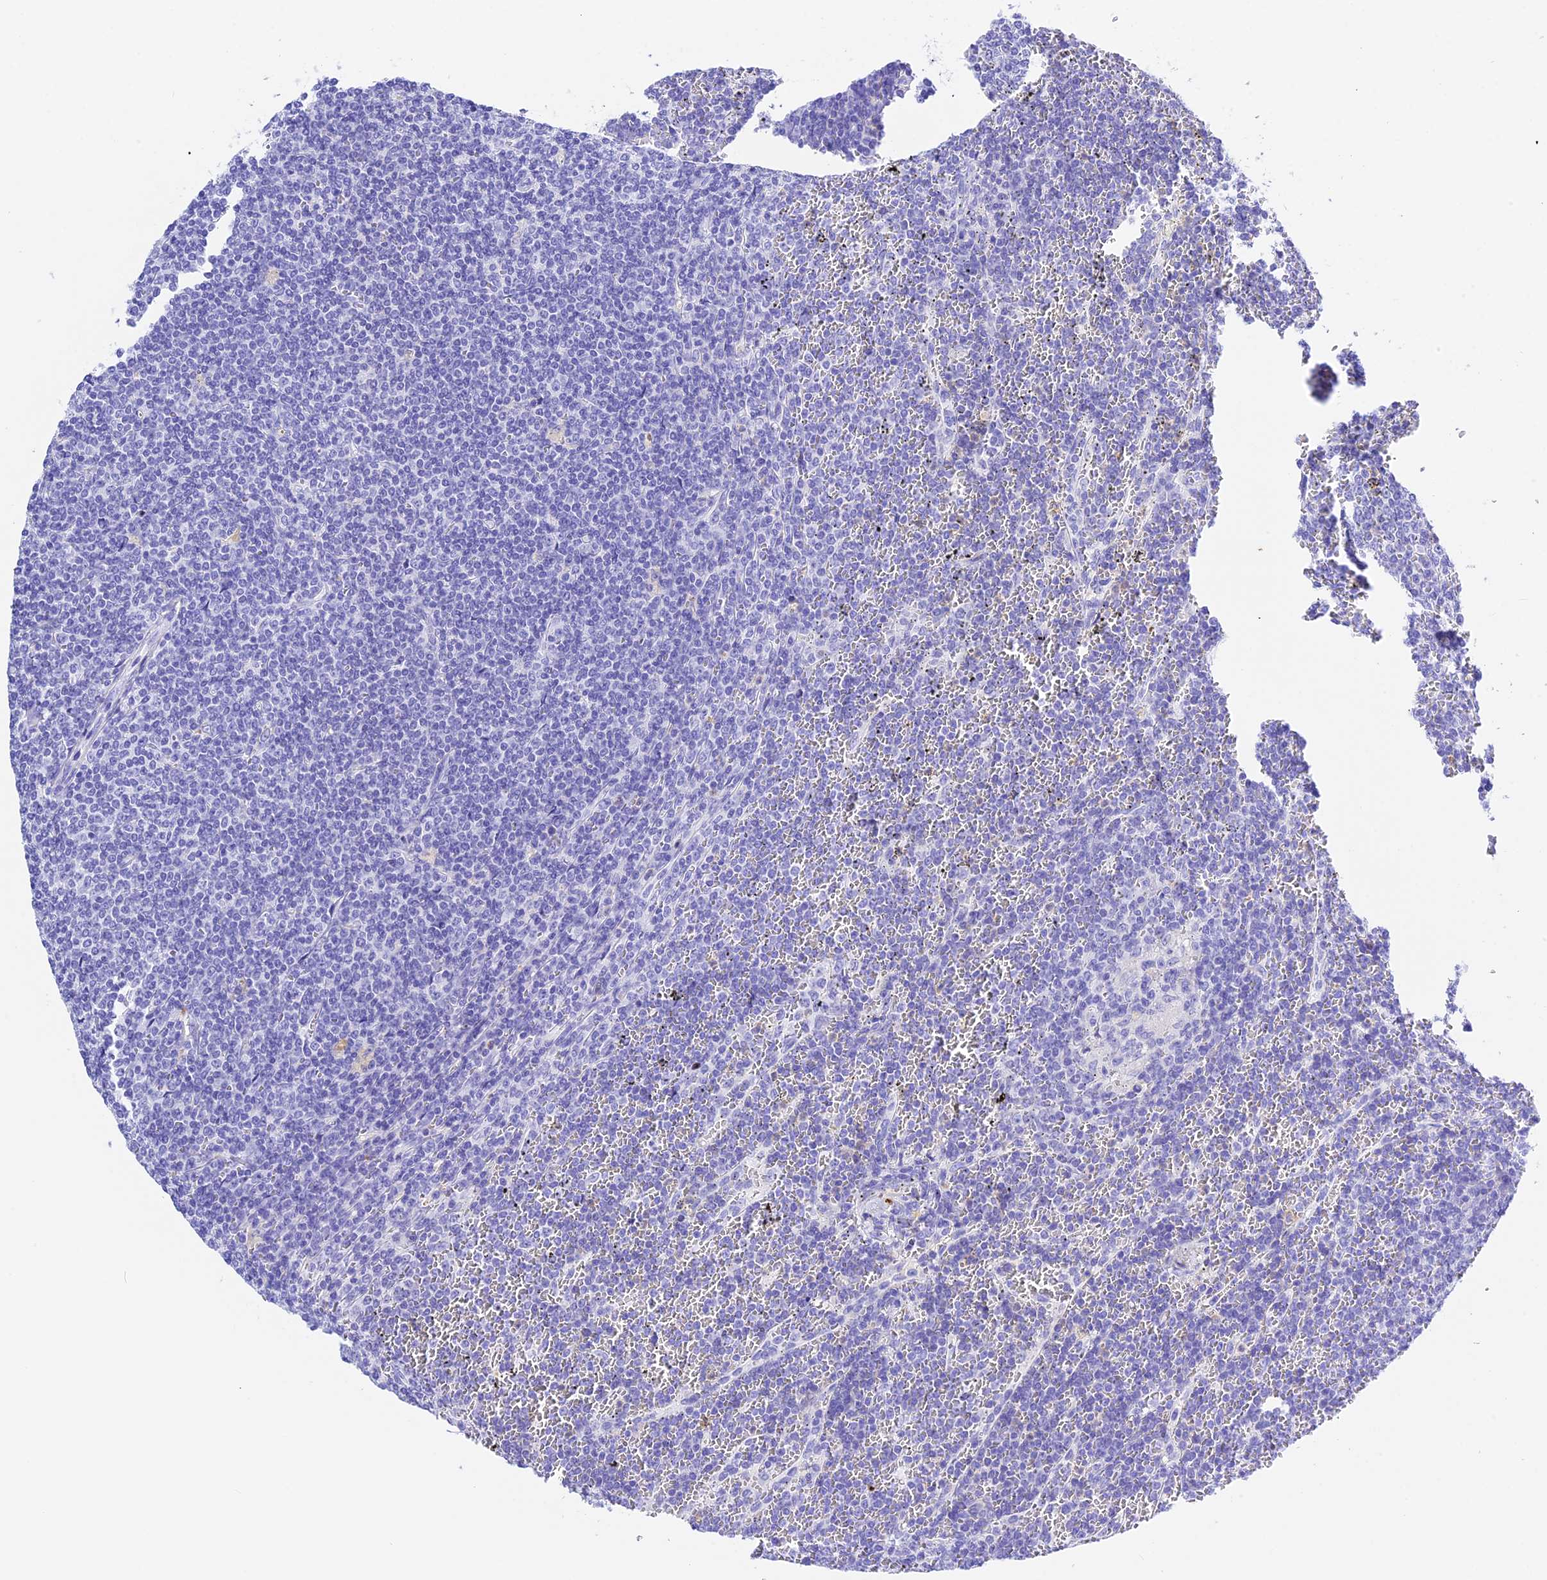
{"staining": {"intensity": "negative", "quantity": "none", "location": "none"}, "tissue": "lymphoma", "cell_type": "Tumor cells", "image_type": "cancer", "snomed": [{"axis": "morphology", "description": "Malignant lymphoma, non-Hodgkin's type, Low grade"}, {"axis": "topography", "description": "Spleen"}], "caption": "Immunohistochemistry histopathology image of human malignant lymphoma, non-Hodgkin's type (low-grade) stained for a protein (brown), which demonstrates no staining in tumor cells. (DAB (3,3'-diaminobenzidine) IHC with hematoxylin counter stain).", "gene": "PSG11", "patient": {"sex": "female", "age": 19}}